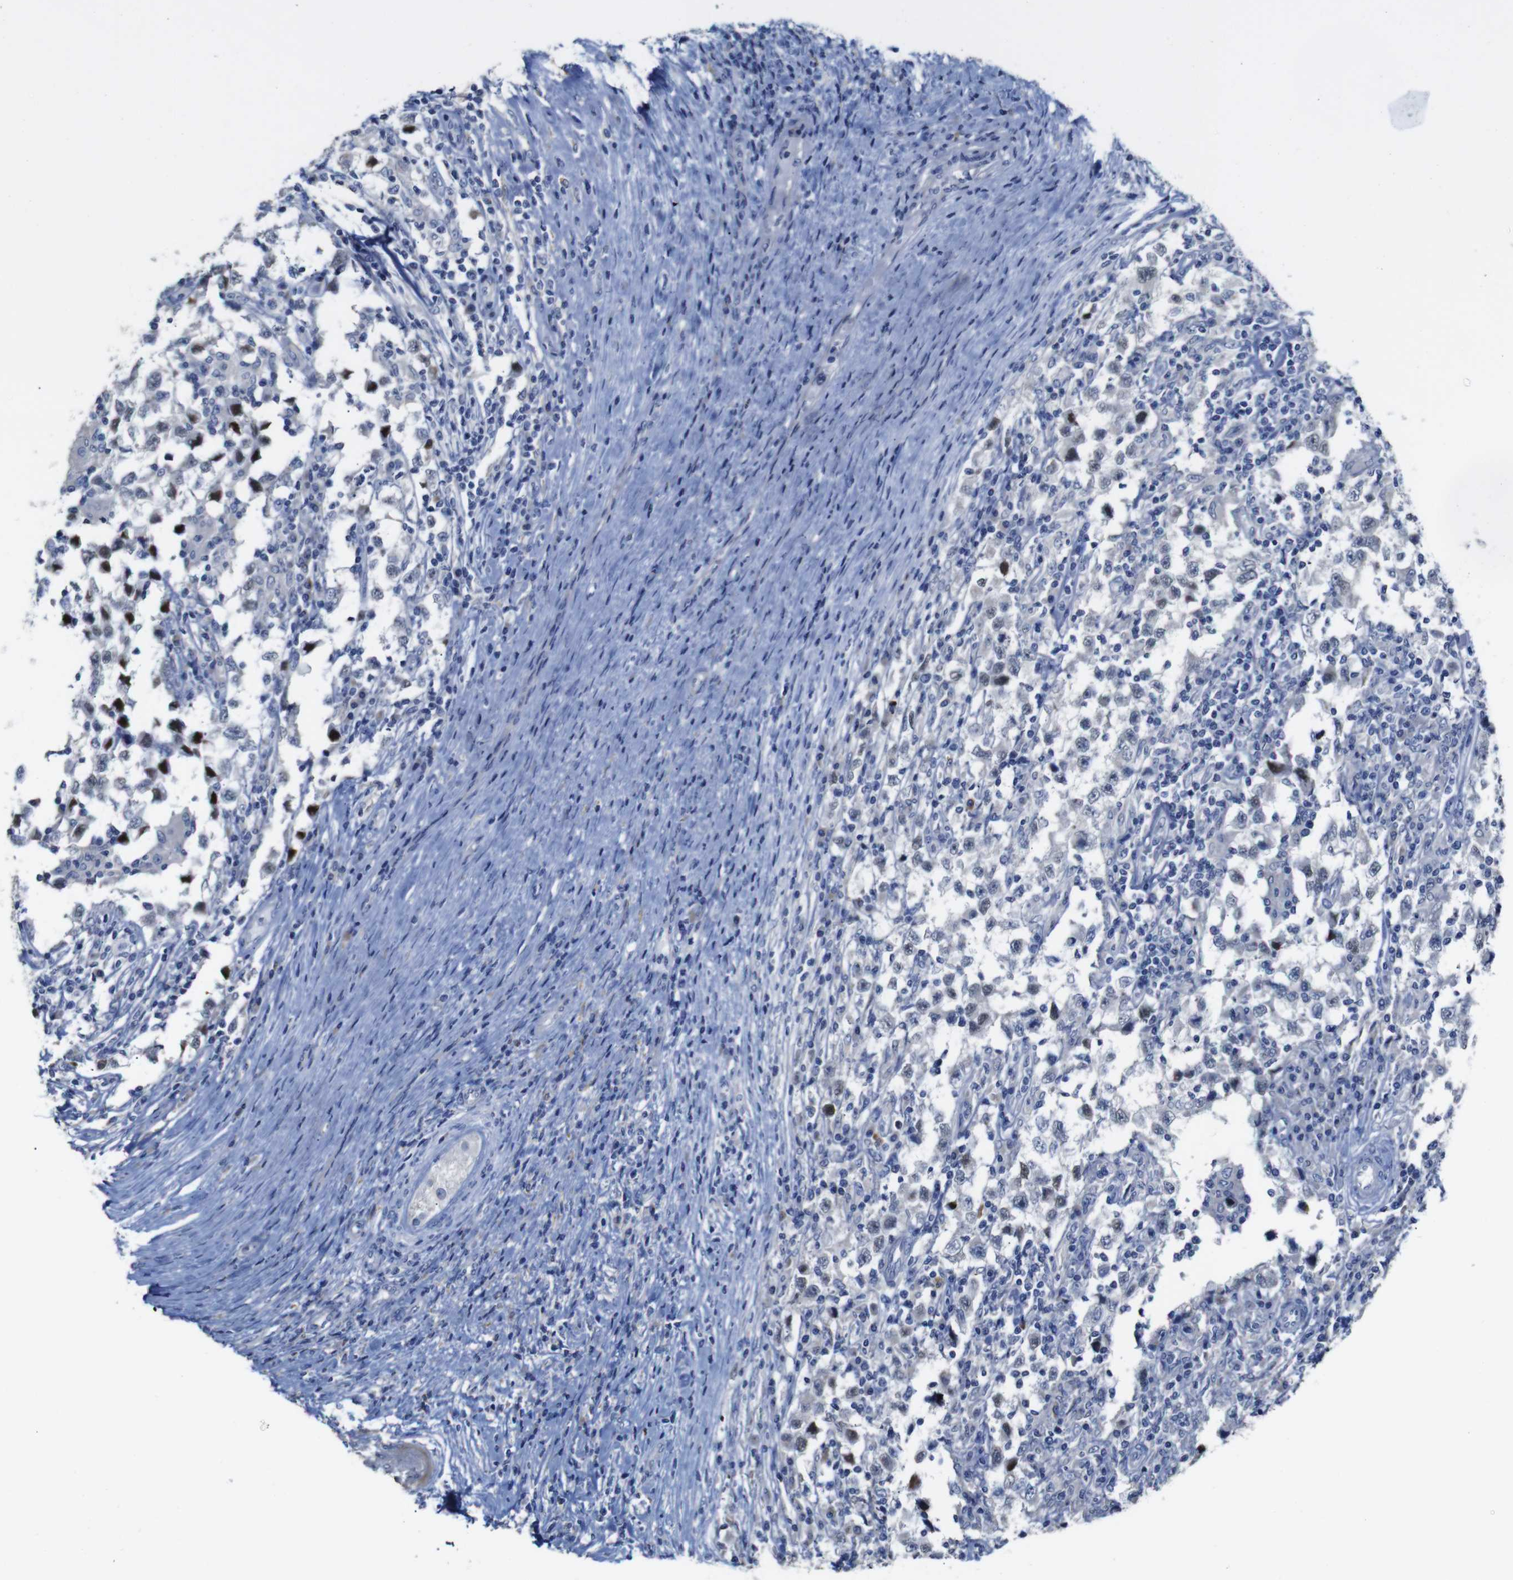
{"staining": {"intensity": "negative", "quantity": "none", "location": "none"}, "tissue": "testis cancer", "cell_type": "Tumor cells", "image_type": "cancer", "snomed": [{"axis": "morphology", "description": "Carcinoma, Embryonal, NOS"}, {"axis": "topography", "description": "Testis"}], "caption": "A micrograph of testis cancer stained for a protein shows no brown staining in tumor cells.", "gene": "TCEAL9", "patient": {"sex": "male", "age": 21}}